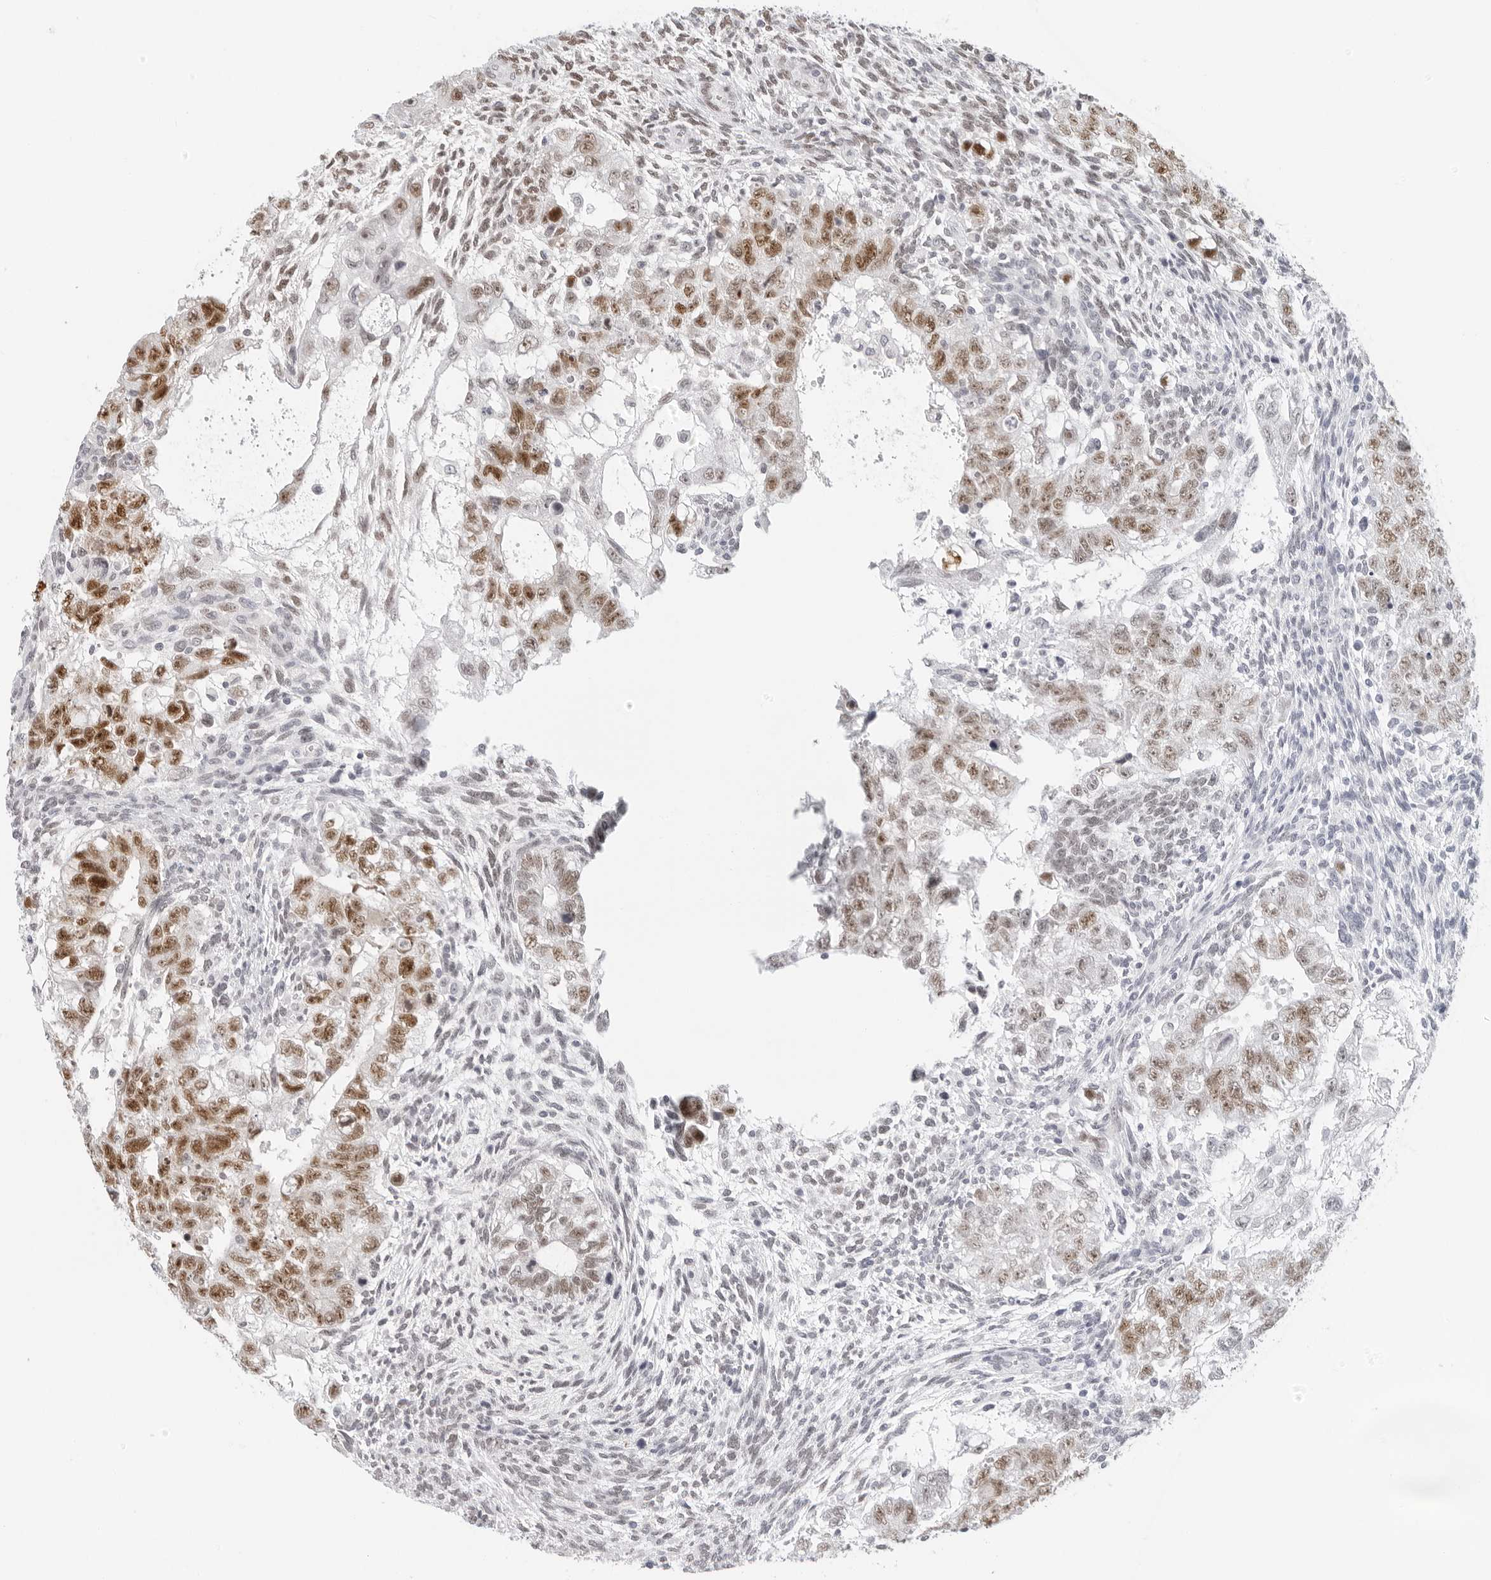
{"staining": {"intensity": "moderate", "quantity": ">75%", "location": "nuclear"}, "tissue": "testis cancer", "cell_type": "Tumor cells", "image_type": "cancer", "snomed": [{"axis": "morphology", "description": "Carcinoma, Embryonal, NOS"}, {"axis": "topography", "description": "Testis"}], "caption": "Embryonal carcinoma (testis) stained for a protein shows moderate nuclear positivity in tumor cells. (Stains: DAB in brown, nuclei in blue, Microscopy: brightfield microscopy at high magnification).", "gene": "MSH6", "patient": {"sex": "male", "age": 37}}